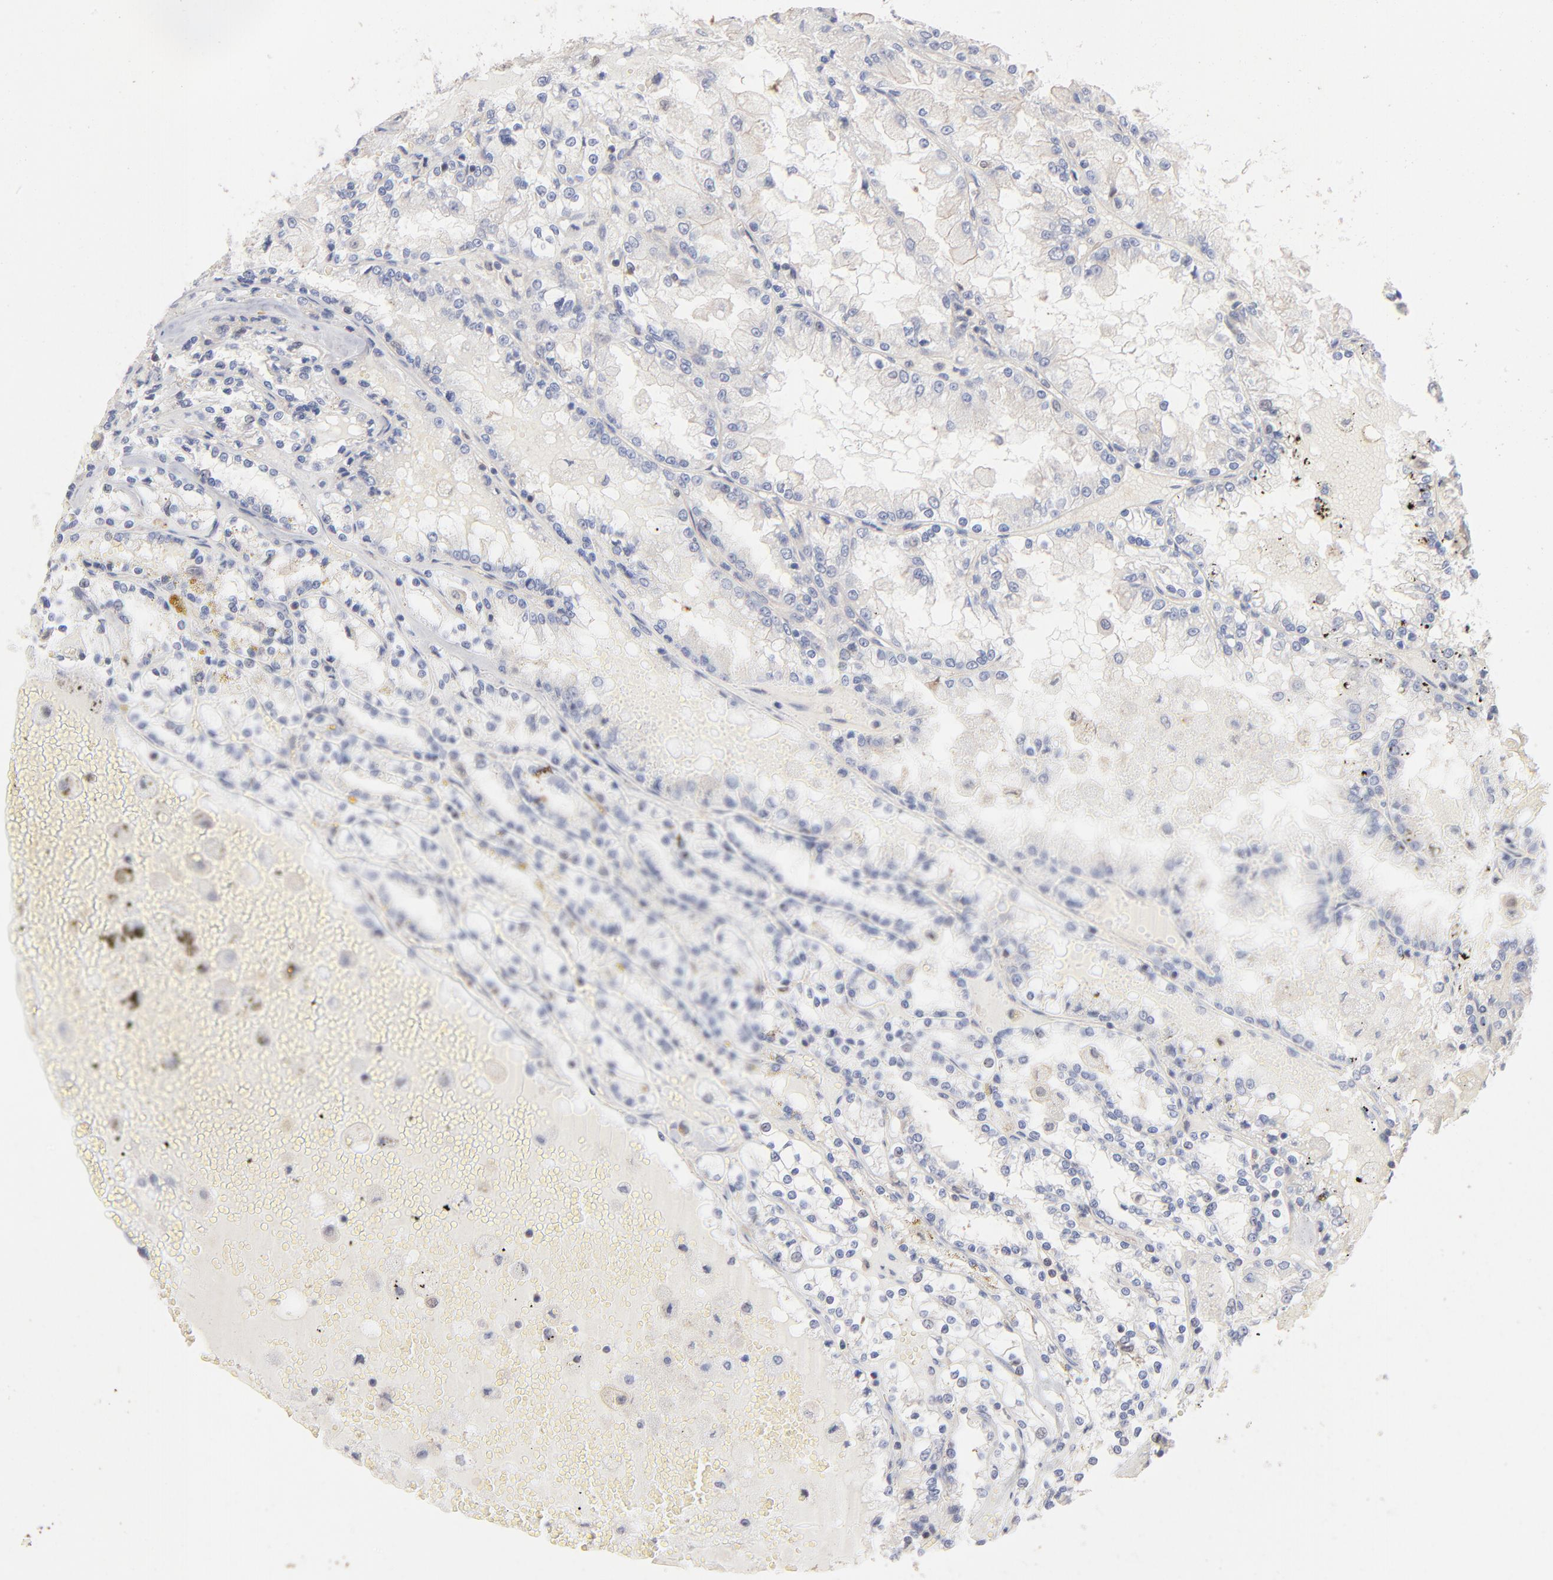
{"staining": {"intensity": "negative", "quantity": "none", "location": "none"}, "tissue": "renal cancer", "cell_type": "Tumor cells", "image_type": "cancer", "snomed": [{"axis": "morphology", "description": "Adenocarcinoma, NOS"}, {"axis": "topography", "description": "Kidney"}], "caption": "This is an IHC photomicrograph of adenocarcinoma (renal). There is no expression in tumor cells.", "gene": "ARHGEF6", "patient": {"sex": "female", "age": 56}}